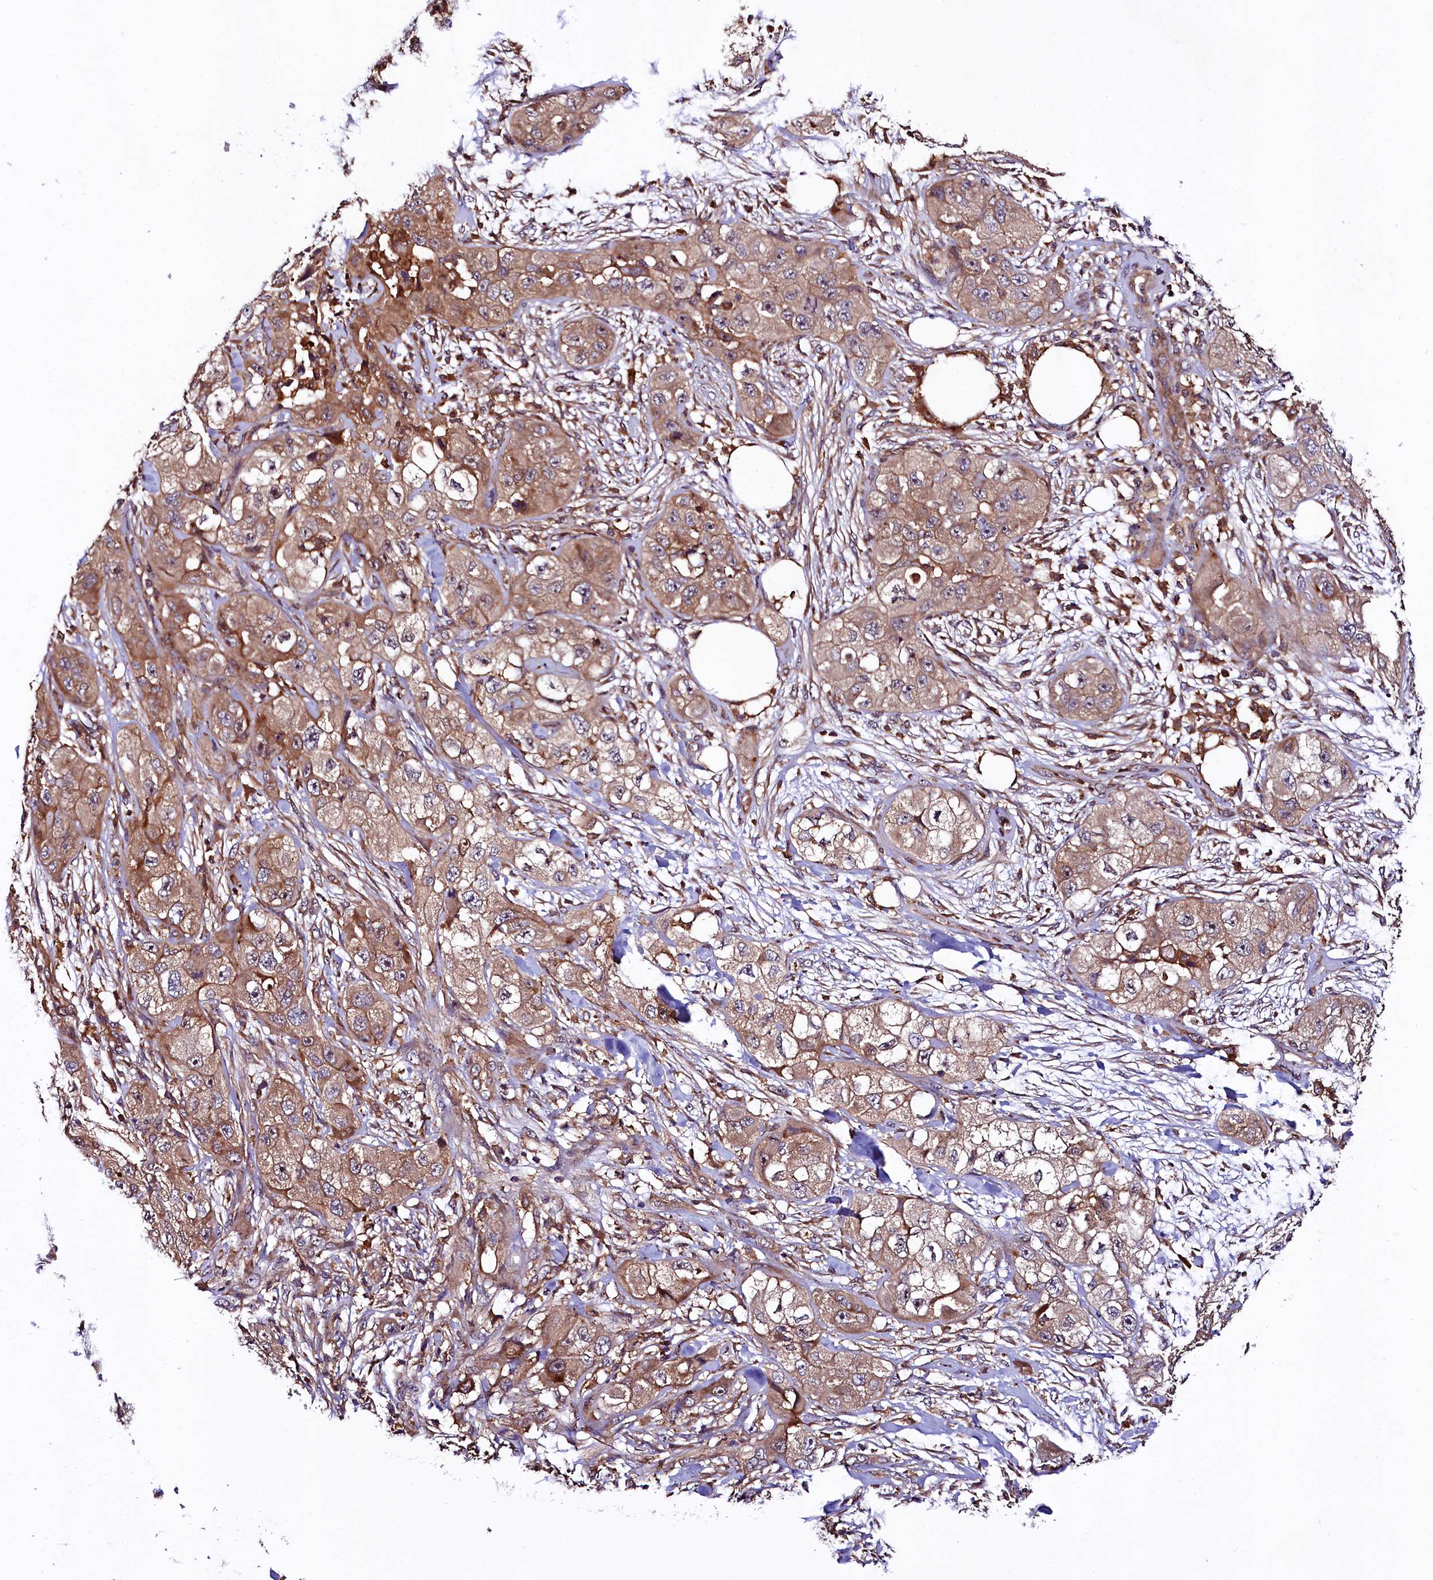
{"staining": {"intensity": "moderate", "quantity": ">75%", "location": "cytoplasmic/membranous"}, "tissue": "skin cancer", "cell_type": "Tumor cells", "image_type": "cancer", "snomed": [{"axis": "morphology", "description": "Squamous cell carcinoma, NOS"}, {"axis": "topography", "description": "Skin"}, {"axis": "topography", "description": "Subcutis"}], "caption": "Immunohistochemistry (IHC) staining of squamous cell carcinoma (skin), which displays medium levels of moderate cytoplasmic/membranous expression in approximately >75% of tumor cells indicating moderate cytoplasmic/membranous protein staining. The staining was performed using DAB (brown) for protein detection and nuclei were counterstained in hematoxylin (blue).", "gene": "VPS35", "patient": {"sex": "male", "age": 73}}